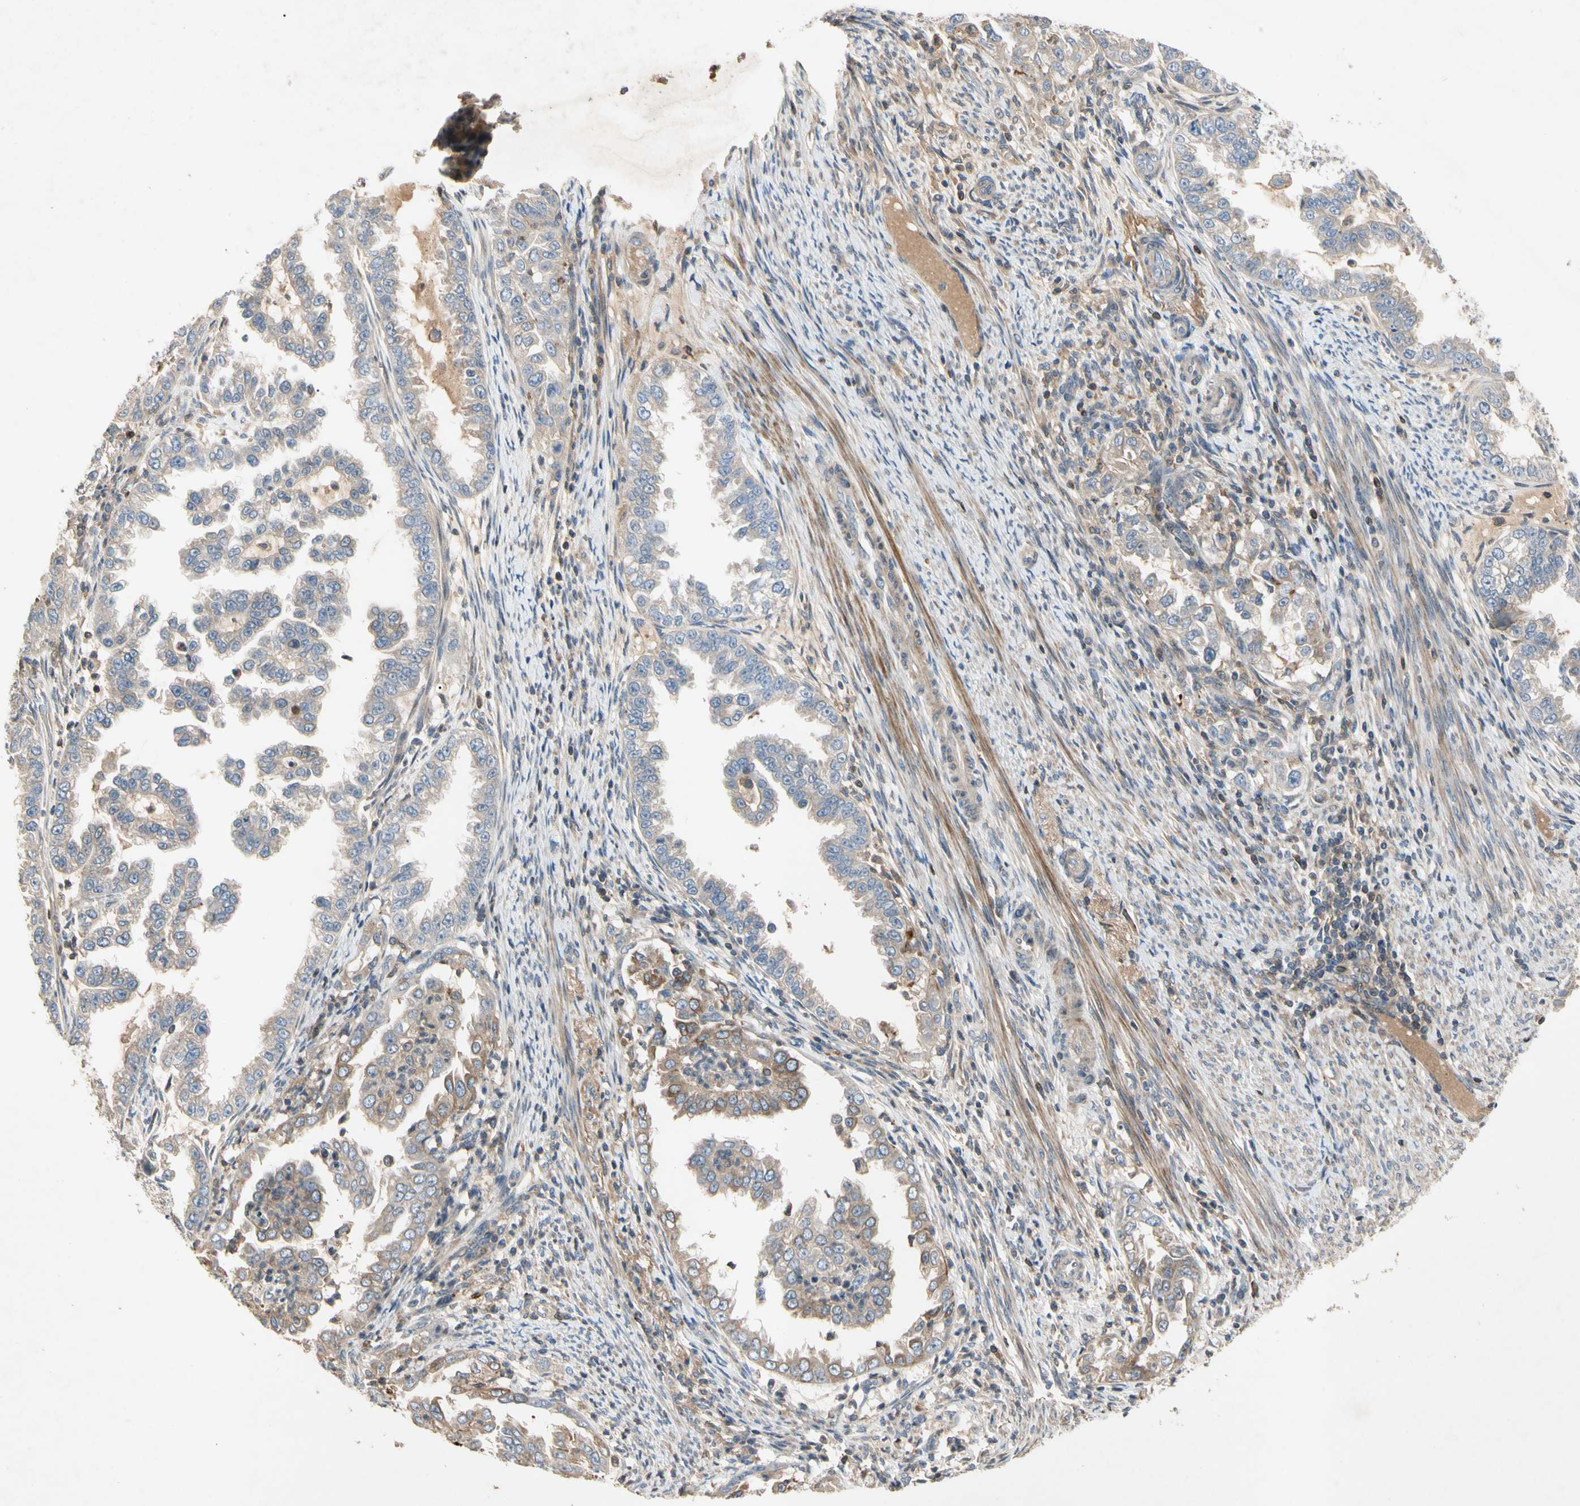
{"staining": {"intensity": "weak", "quantity": "<25%", "location": "cytoplasmic/membranous"}, "tissue": "endometrial cancer", "cell_type": "Tumor cells", "image_type": "cancer", "snomed": [{"axis": "morphology", "description": "Adenocarcinoma, NOS"}, {"axis": "topography", "description": "Endometrium"}], "caption": "There is no significant positivity in tumor cells of endometrial adenocarcinoma.", "gene": "CRTAC1", "patient": {"sex": "female", "age": 85}}